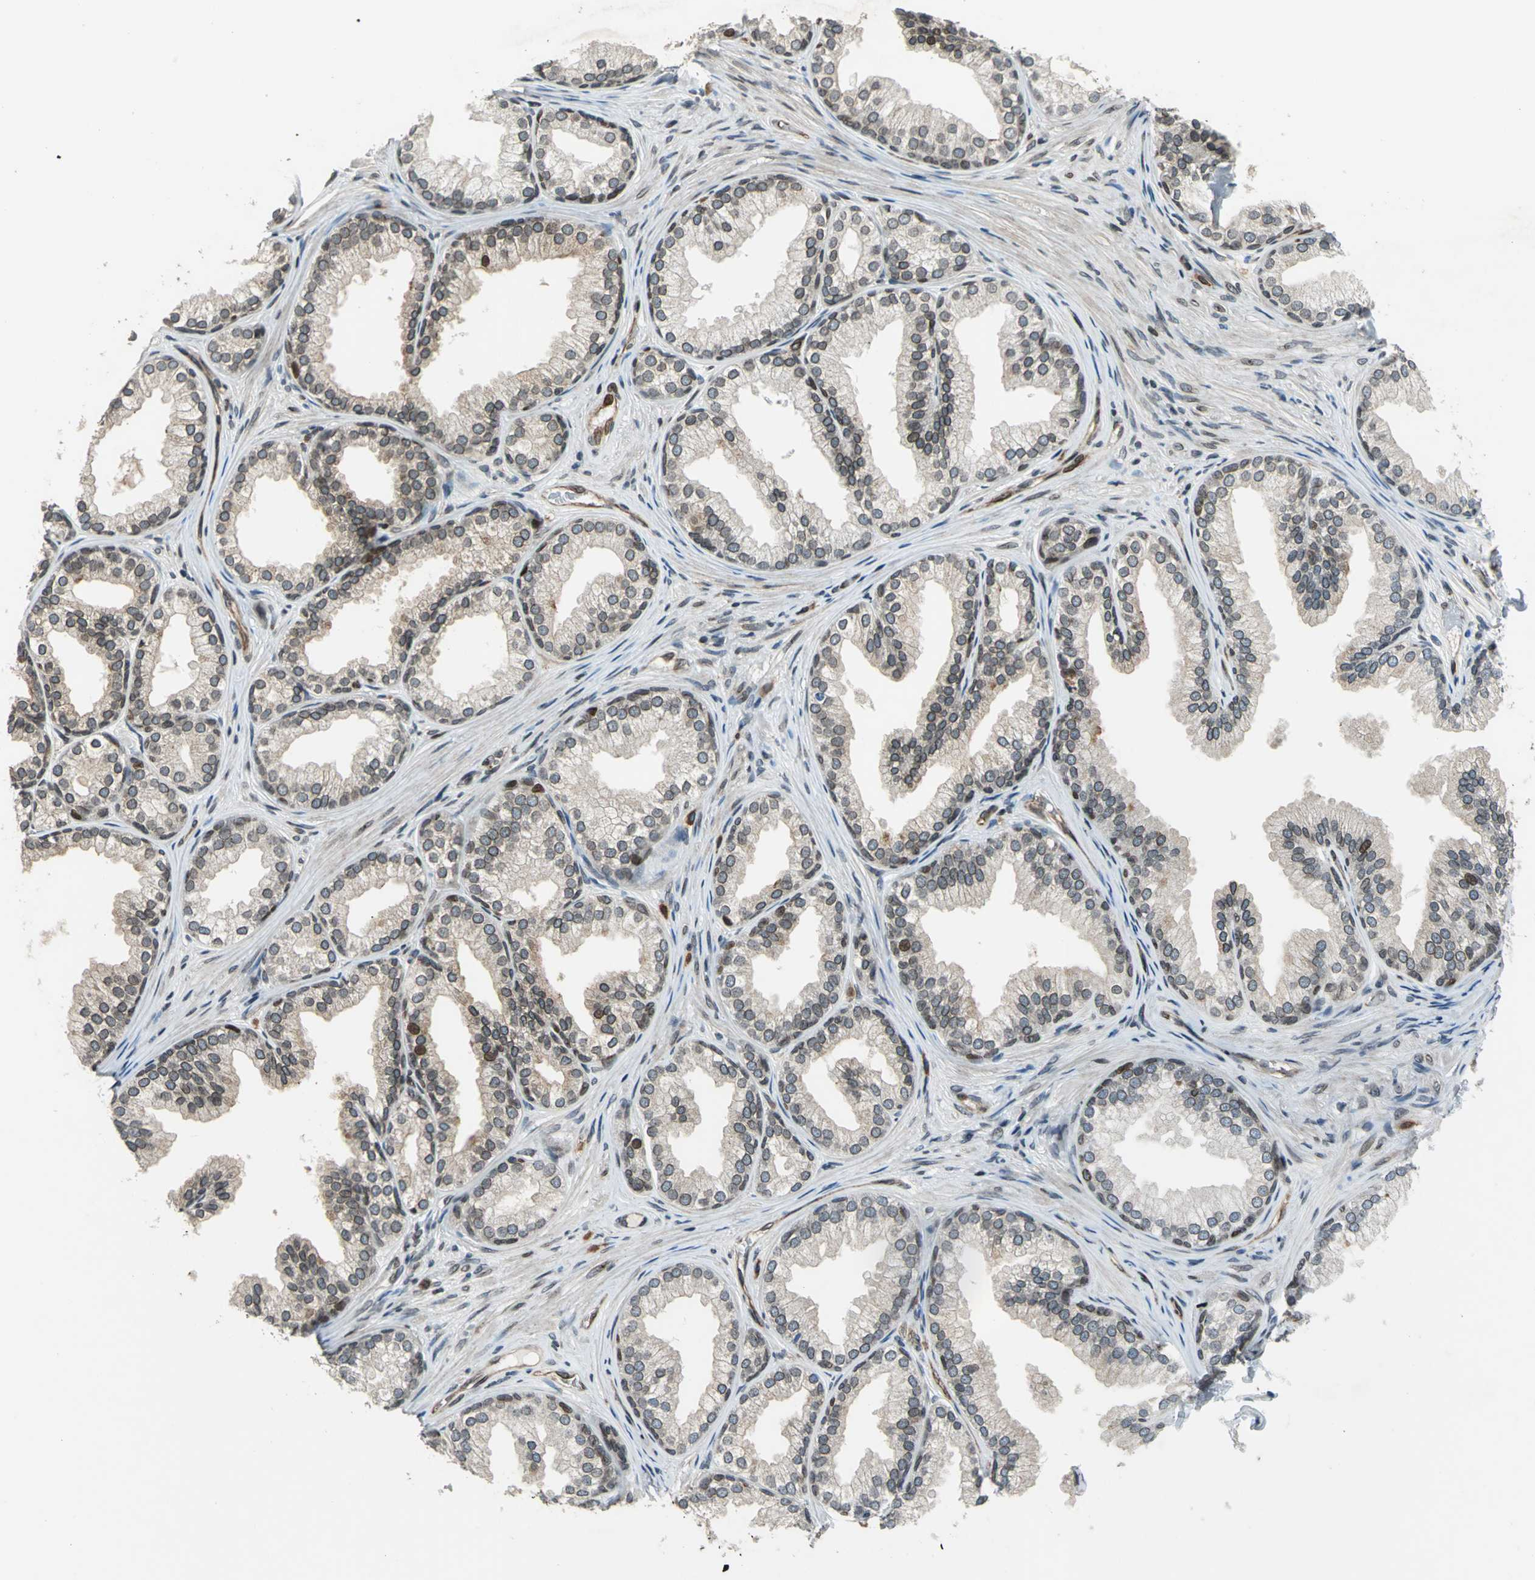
{"staining": {"intensity": "moderate", "quantity": ">75%", "location": "cytoplasmic/membranous,nuclear"}, "tissue": "prostate", "cell_type": "Glandular cells", "image_type": "normal", "snomed": [{"axis": "morphology", "description": "Normal tissue, NOS"}, {"axis": "topography", "description": "Prostate"}], "caption": "This histopathology image demonstrates immunohistochemistry (IHC) staining of benign human prostate, with medium moderate cytoplasmic/membranous,nuclear staining in approximately >75% of glandular cells.", "gene": "BRIP1", "patient": {"sex": "male", "age": 76}}